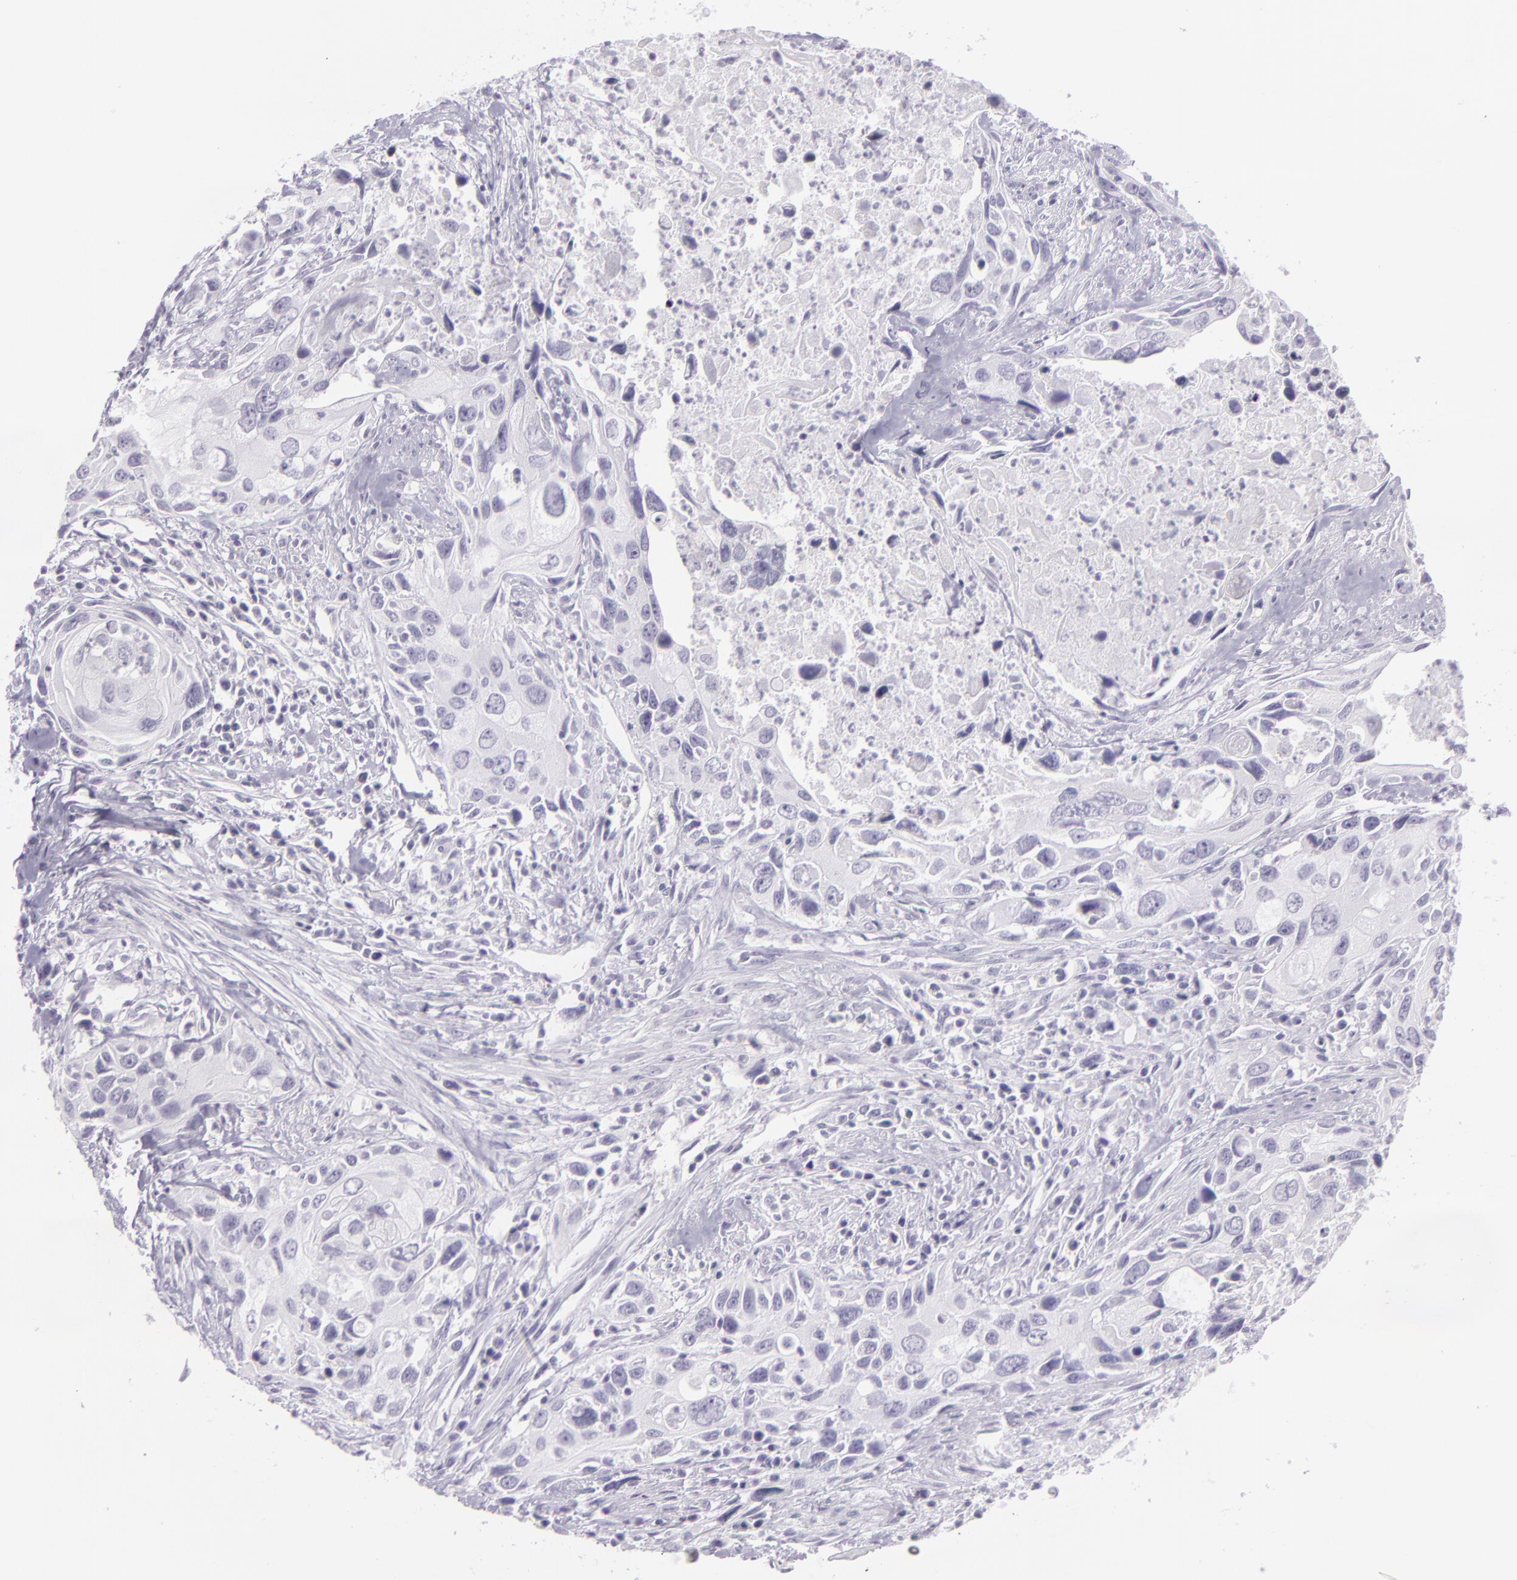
{"staining": {"intensity": "negative", "quantity": "none", "location": "none"}, "tissue": "urothelial cancer", "cell_type": "Tumor cells", "image_type": "cancer", "snomed": [{"axis": "morphology", "description": "Urothelial carcinoma, High grade"}, {"axis": "topography", "description": "Urinary bladder"}], "caption": "Immunohistochemistry (IHC) of human high-grade urothelial carcinoma shows no positivity in tumor cells.", "gene": "MUC6", "patient": {"sex": "male", "age": 71}}